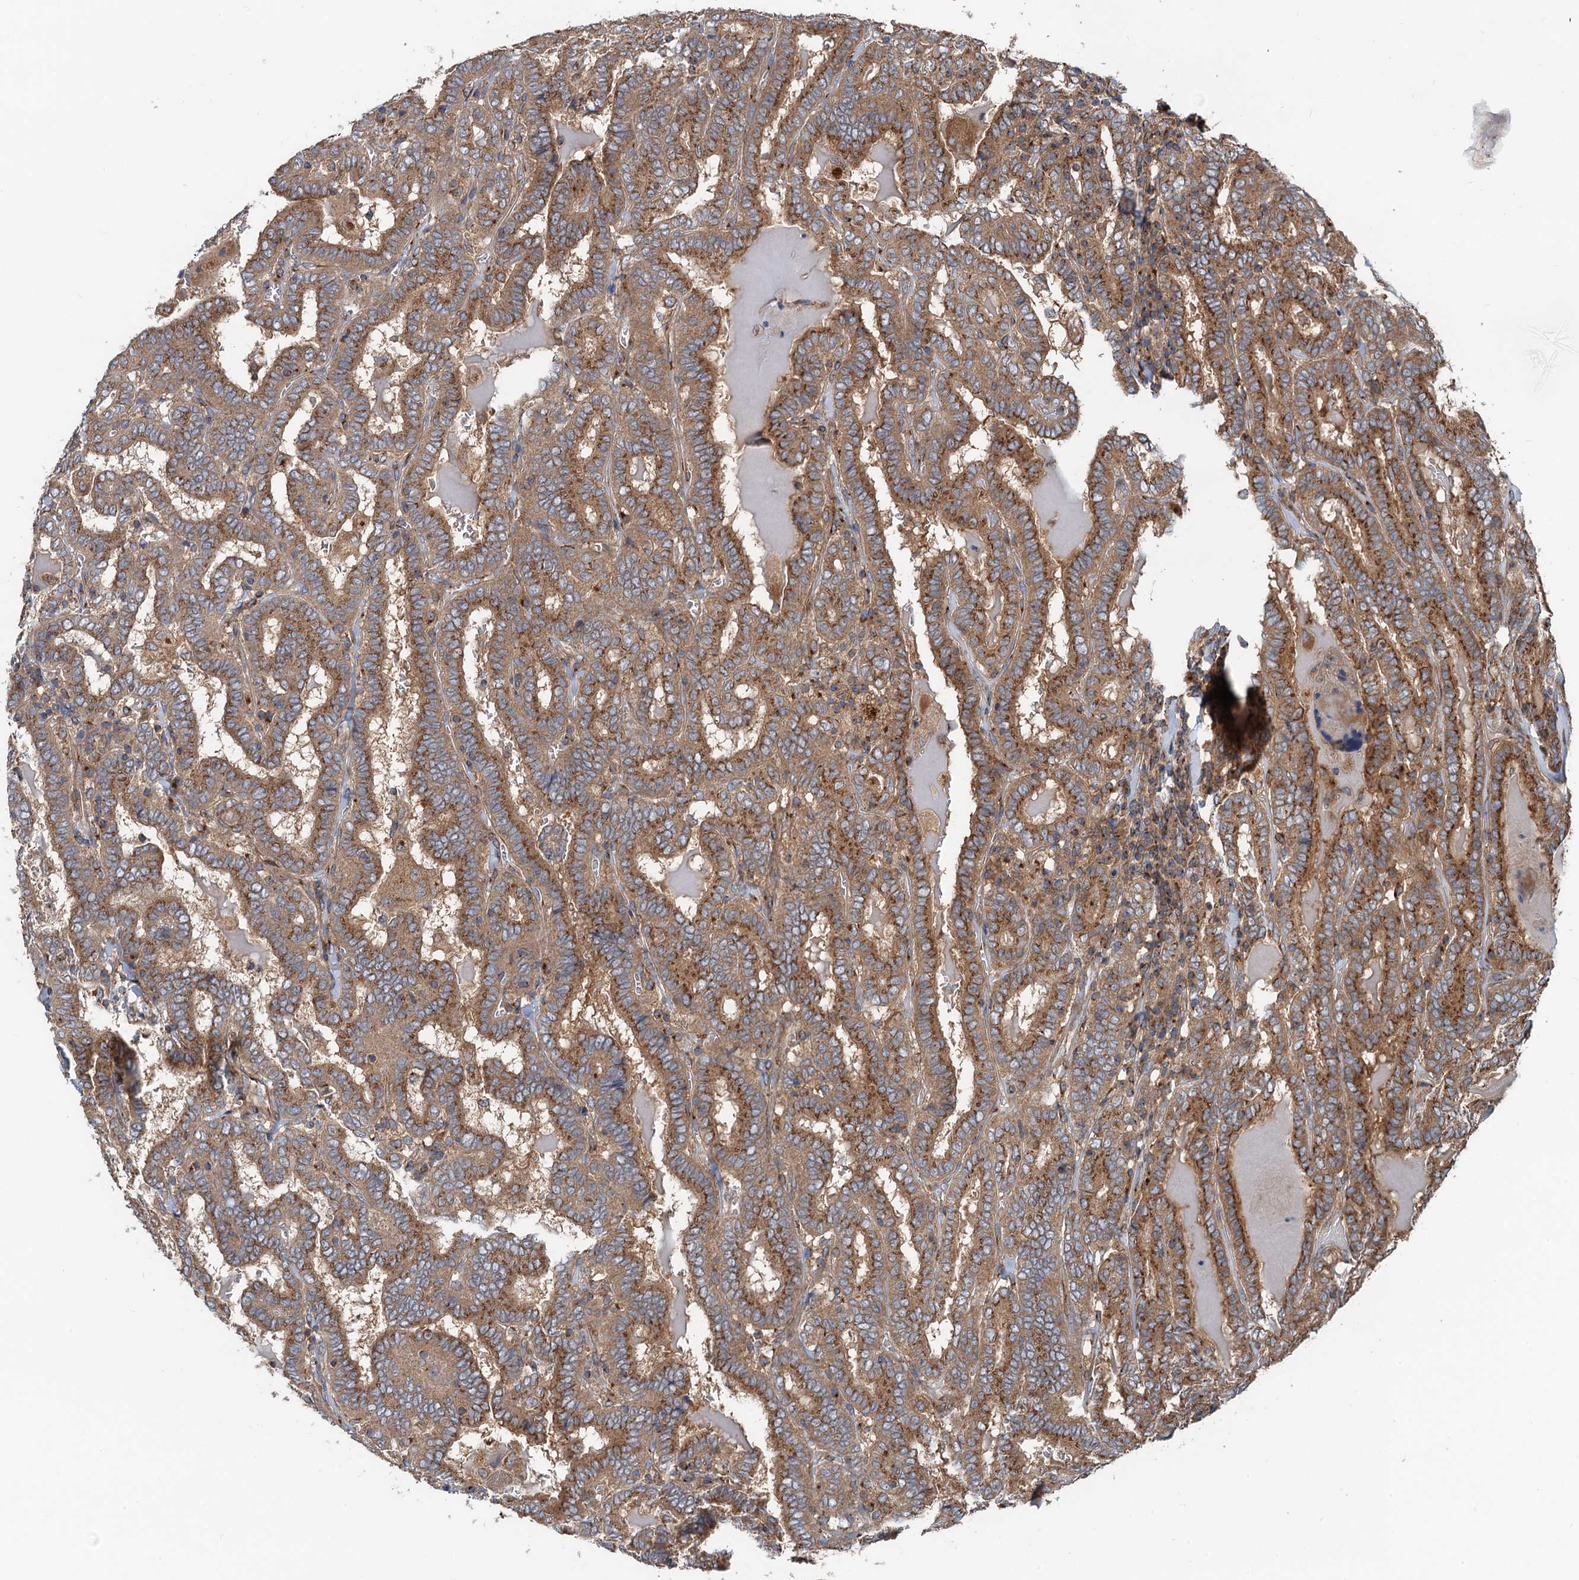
{"staining": {"intensity": "moderate", "quantity": ">75%", "location": "cytoplasmic/membranous"}, "tissue": "thyroid cancer", "cell_type": "Tumor cells", "image_type": "cancer", "snomed": [{"axis": "morphology", "description": "Papillary adenocarcinoma, NOS"}, {"axis": "topography", "description": "Thyroid gland"}], "caption": "Immunohistochemical staining of thyroid cancer (papillary adenocarcinoma) demonstrates medium levels of moderate cytoplasmic/membranous staining in approximately >75% of tumor cells.", "gene": "ANKRD26", "patient": {"sex": "female", "age": 72}}